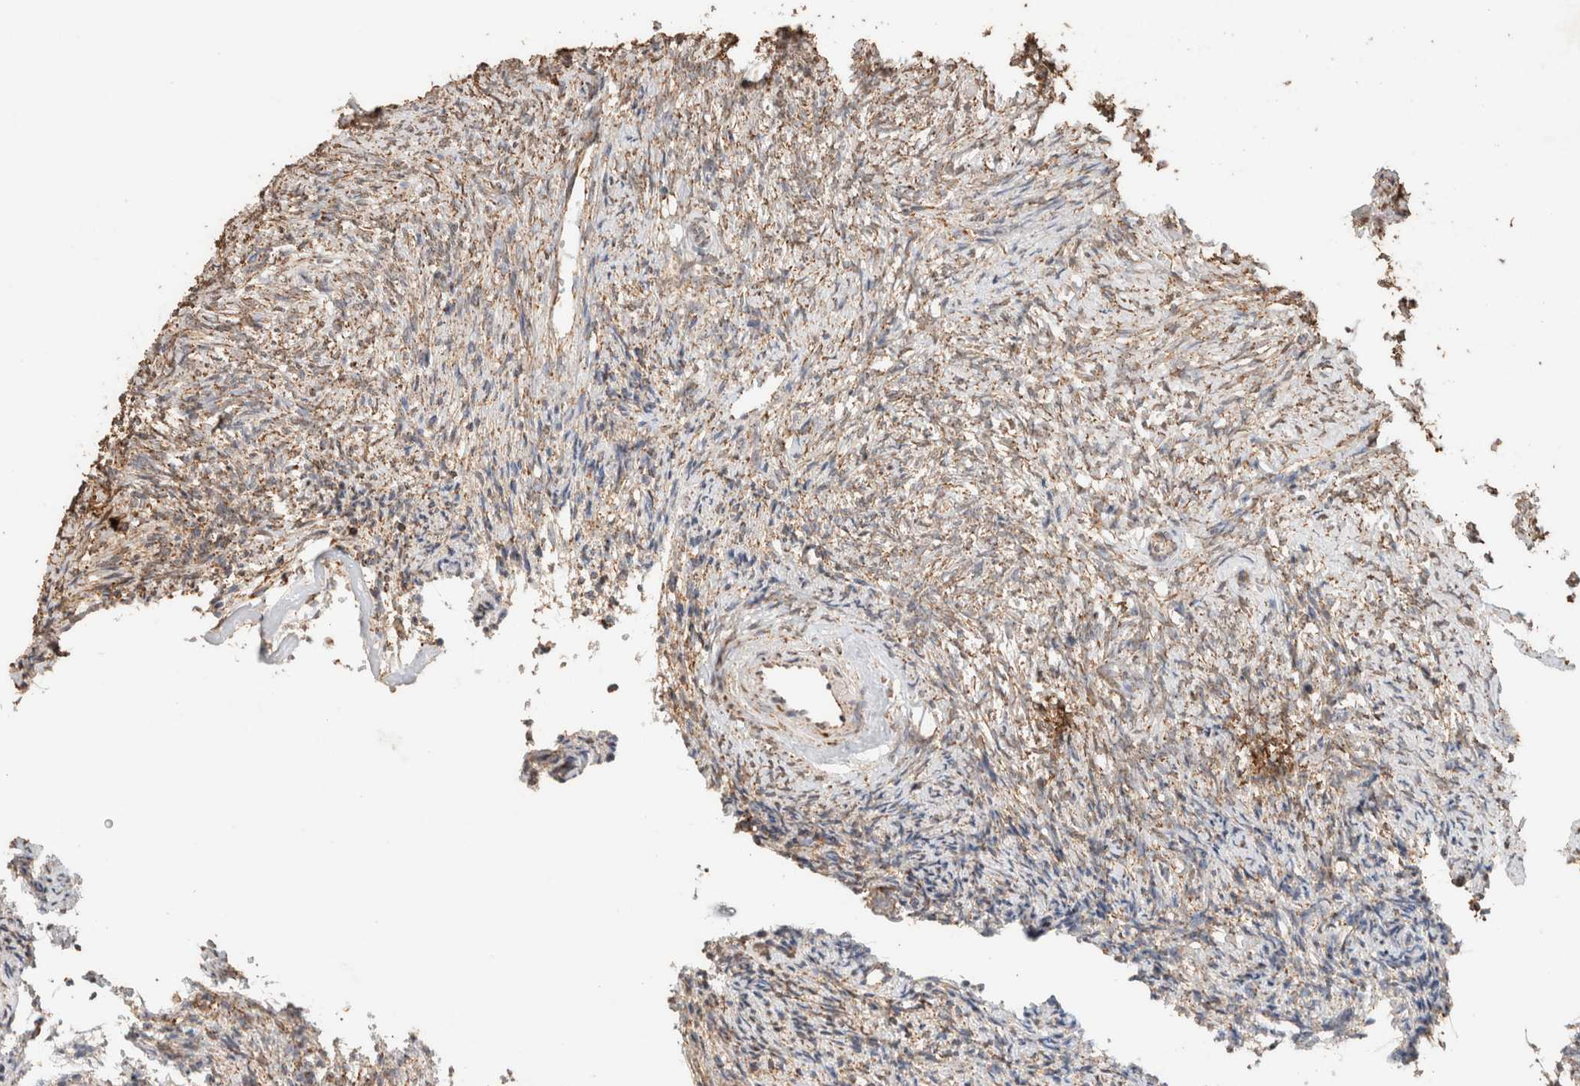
{"staining": {"intensity": "weak", "quantity": ">75%", "location": "cytoplasmic/membranous"}, "tissue": "ovary", "cell_type": "Ovarian stroma cells", "image_type": "normal", "snomed": [{"axis": "morphology", "description": "Normal tissue, NOS"}, {"axis": "topography", "description": "Ovary"}], "caption": "DAB immunohistochemical staining of normal human ovary demonstrates weak cytoplasmic/membranous protein positivity in approximately >75% of ovarian stroma cells.", "gene": "SDC2", "patient": {"sex": "female", "age": 41}}